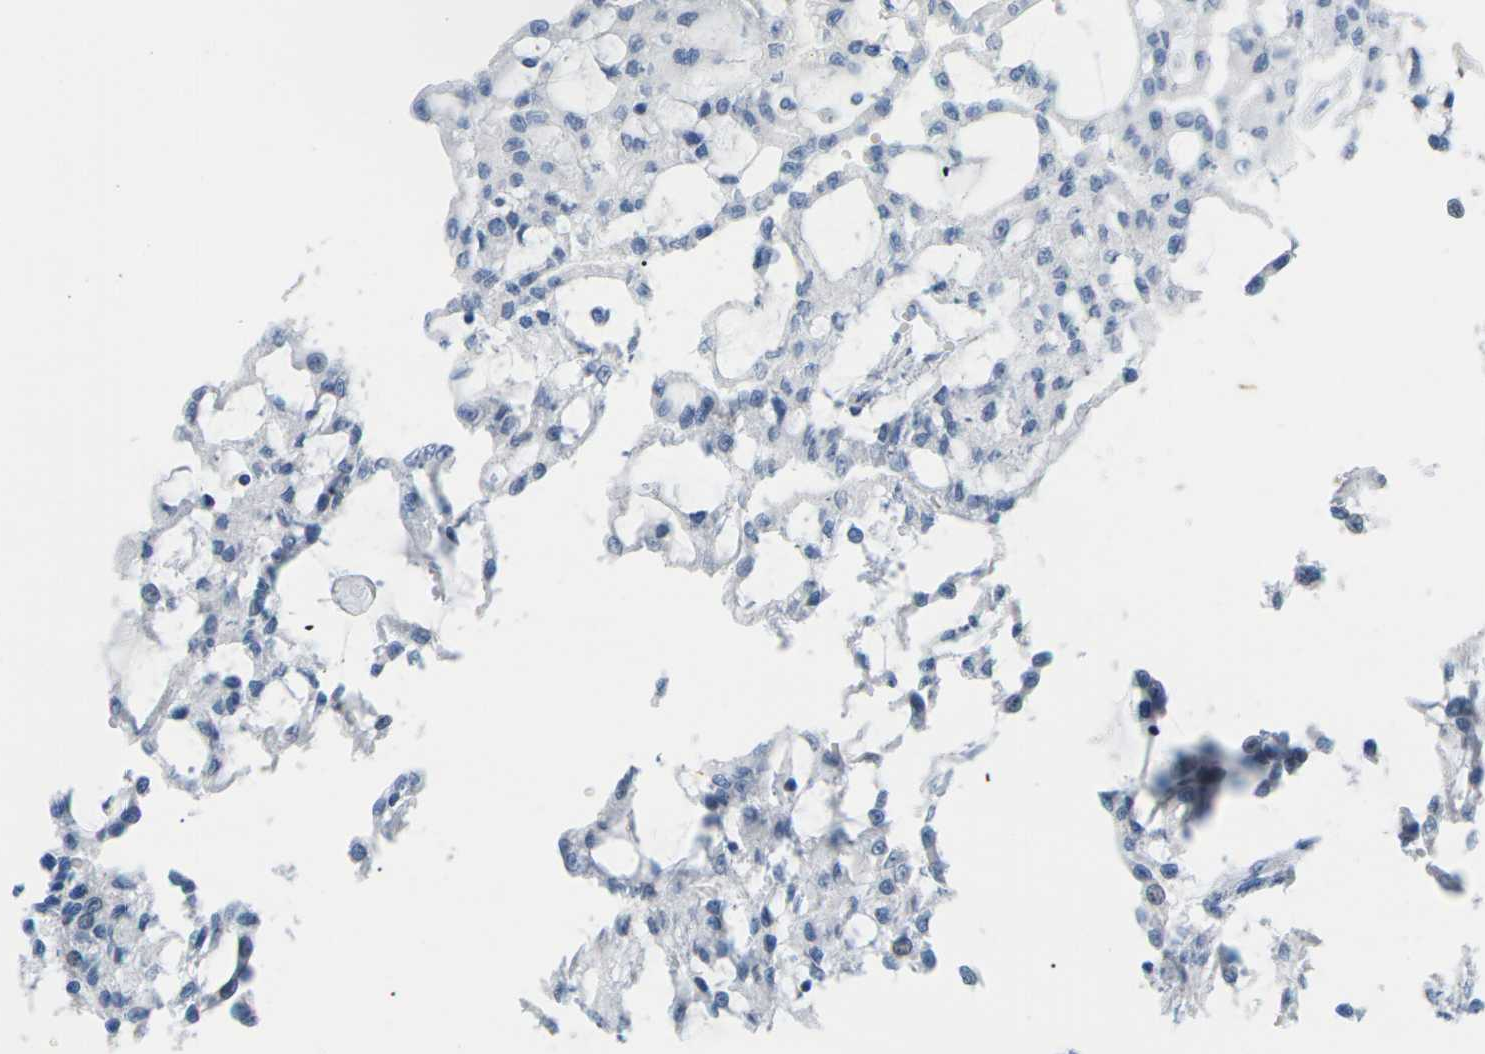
{"staining": {"intensity": "negative", "quantity": "none", "location": "none"}, "tissue": "renal cancer", "cell_type": "Tumor cells", "image_type": "cancer", "snomed": [{"axis": "morphology", "description": "Adenocarcinoma, NOS"}, {"axis": "topography", "description": "Kidney"}], "caption": "Human renal adenocarcinoma stained for a protein using IHC exhibits no staining in tumor cells.", "gene": "SLC12A1", "patient": {"sex": "male", "age": 63}}